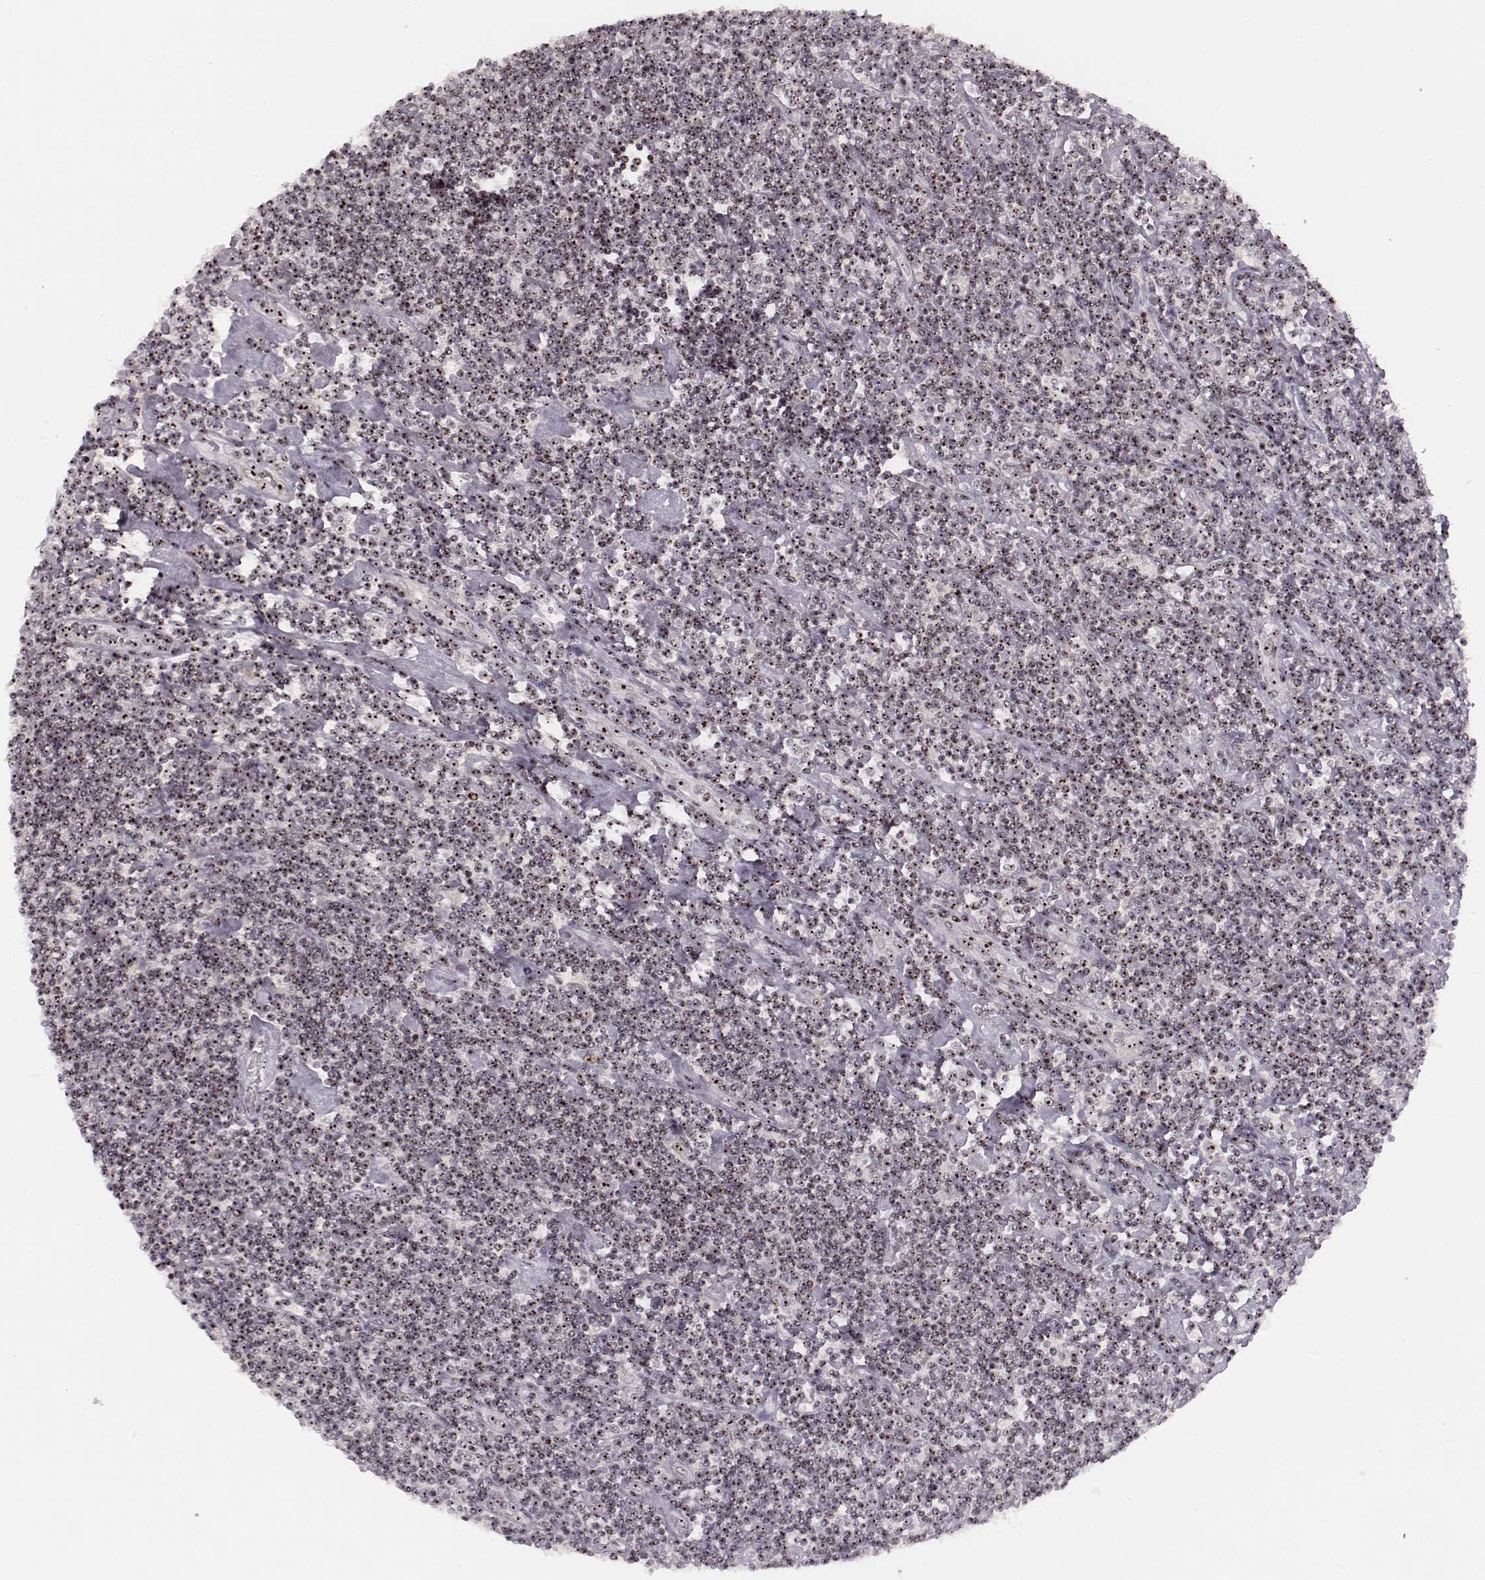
{"staining": {"intensity": "moderate", "quantity": ">75%", "location": "nuclear"}, "tissue": "lymphoma", "cell_type": "Tumor cells", "image_type": "cancer", "snomed": [{"axis": "morphology", "description": "Hodgkin's disease, NOS"}, {"axis": "topography", "description": "Lymph node"}], "caption": "DAB (3,3'-diaminobenzidine) immunohistochemical staining of human lymphoma demonstrates moderate nuclear protein positivity in approximately >75% of tumor cells. (Stains: DAB (3,3'-diaminobenzidine) in brown, nuclei in blue, Microscopy: brightfield microscopy at high magnification).", "gene": "NOP56", "patient": {"sex": "male", "age": 40}}